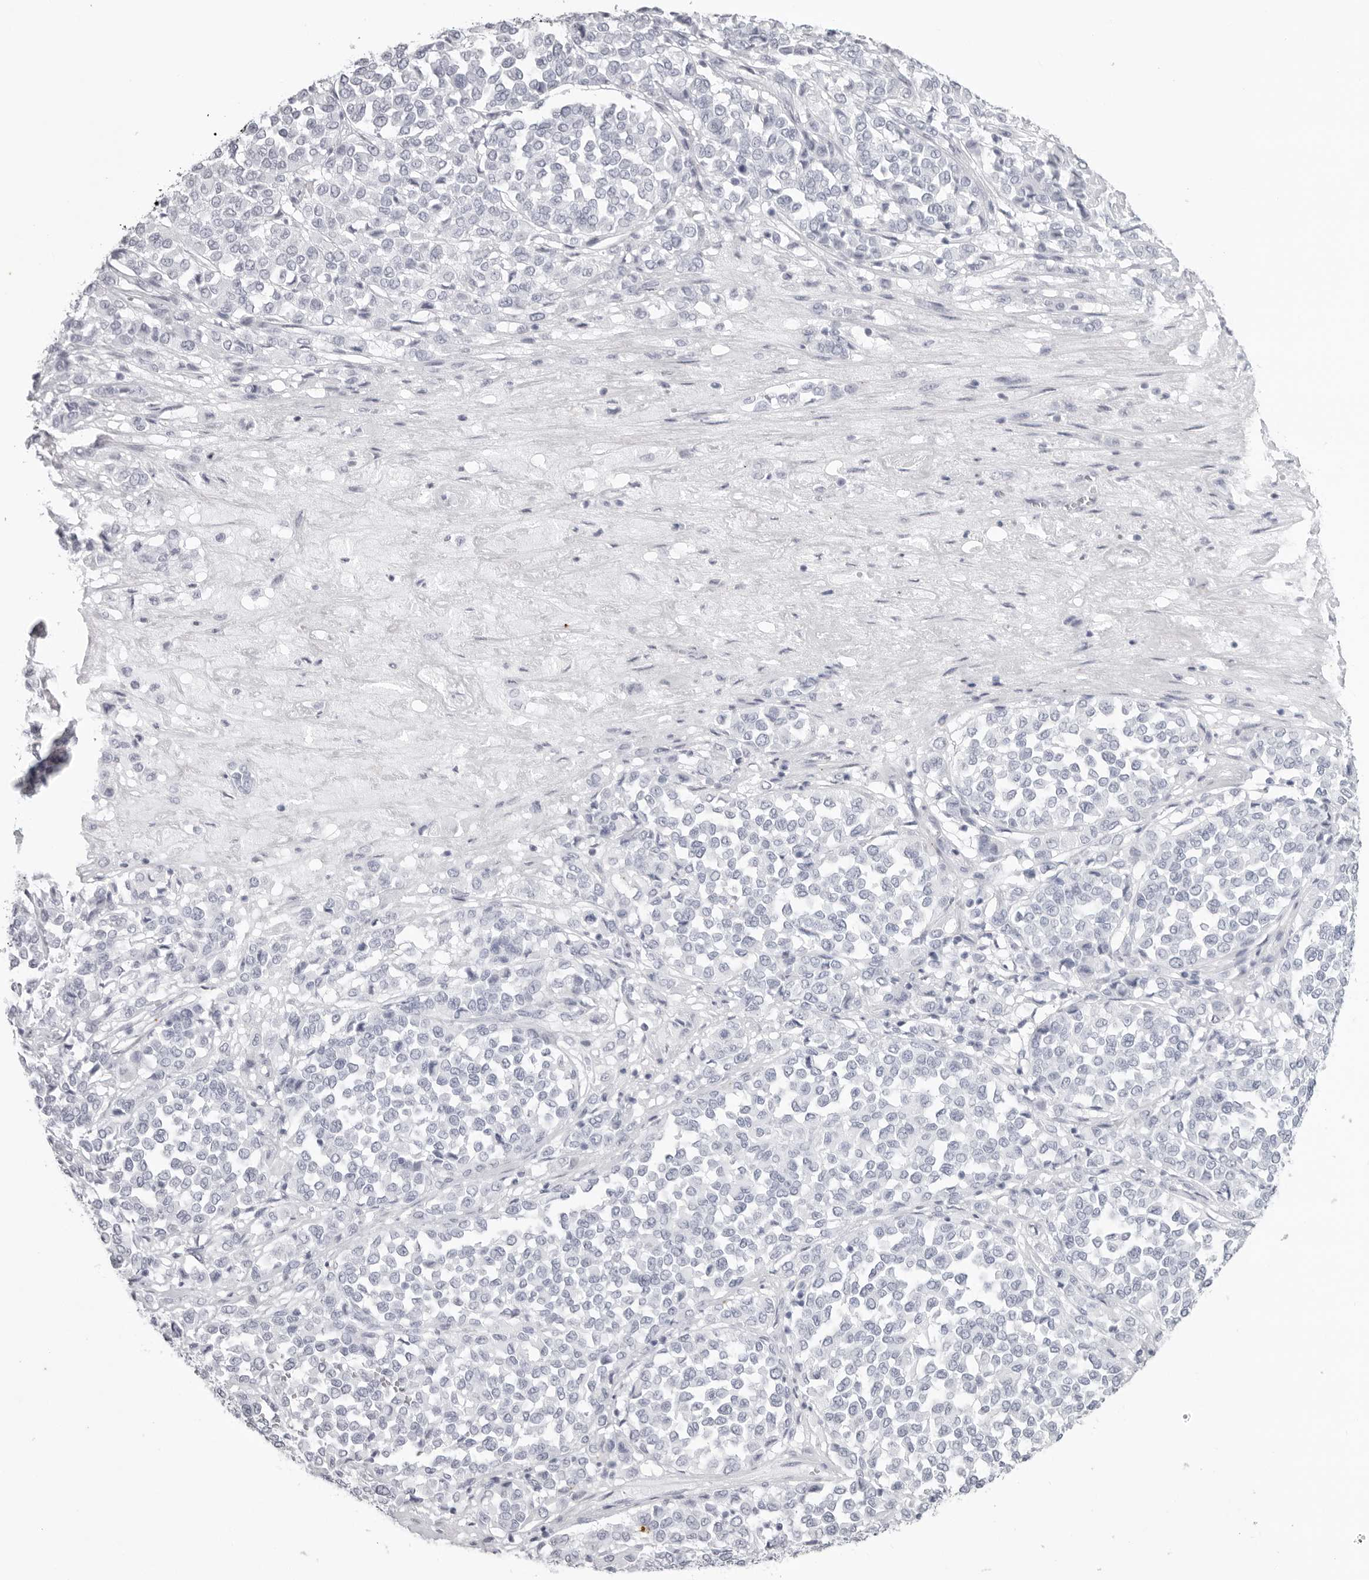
{"staining": {"intensity": "negative", "quantity": "none", "location": "none"}, "tissue": "melanoma", "cell_type": "Tumor cells", "image_type": "cancer", "snomed": [{"axis": "morphology", "description": "Malignant melanoma, Metastatic site"}, {"axis": "topography", "description": "Pancreas"}], "caption": "This is a image of IHC staining of melanoma, which shows no staining in tumor cells.", "gene": "KLK9", "patient": {"sex": "female", "age": 30}}